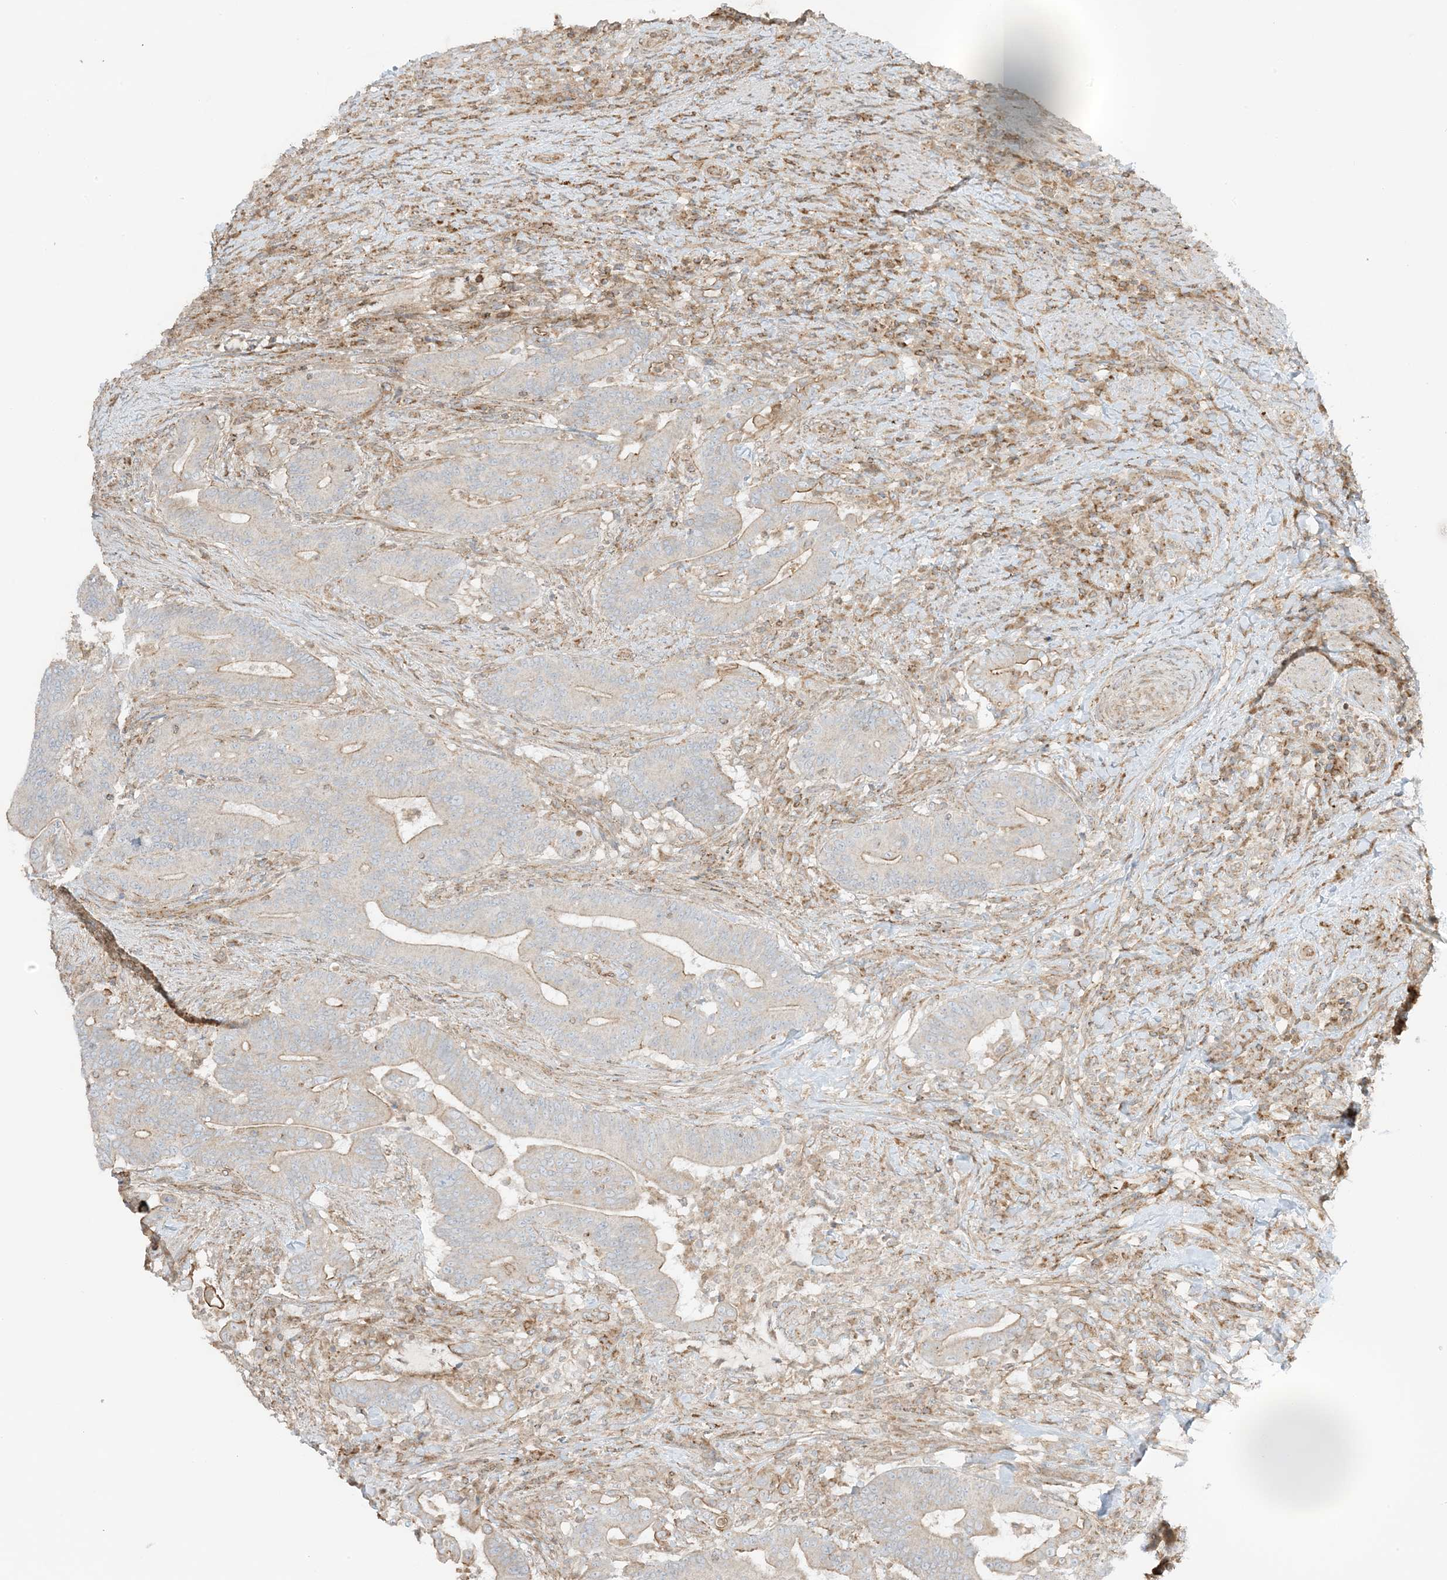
{"staining": {"intensity": "weak", "quantity": "25%-75%", "location": "cytoplasmic/membranous"}, "tissue": "colorectal cancer", "cell_type": "Tumor cells", "image_type": "cancer", "snomed": [{"axis": "morphology", "description": "Adenocarcinoma, NOS"}, {"axis": "topography", "description": "Colon"}], "caption": "Human colorectal cancer (adenocarcinoma) stained with a brown dye displays weak cytoplasmic/membranous positive staining in about 25%-75% of tumor cells.", "gene": "SLC25A12", "patient": {"sex": "female", "age": 66}}